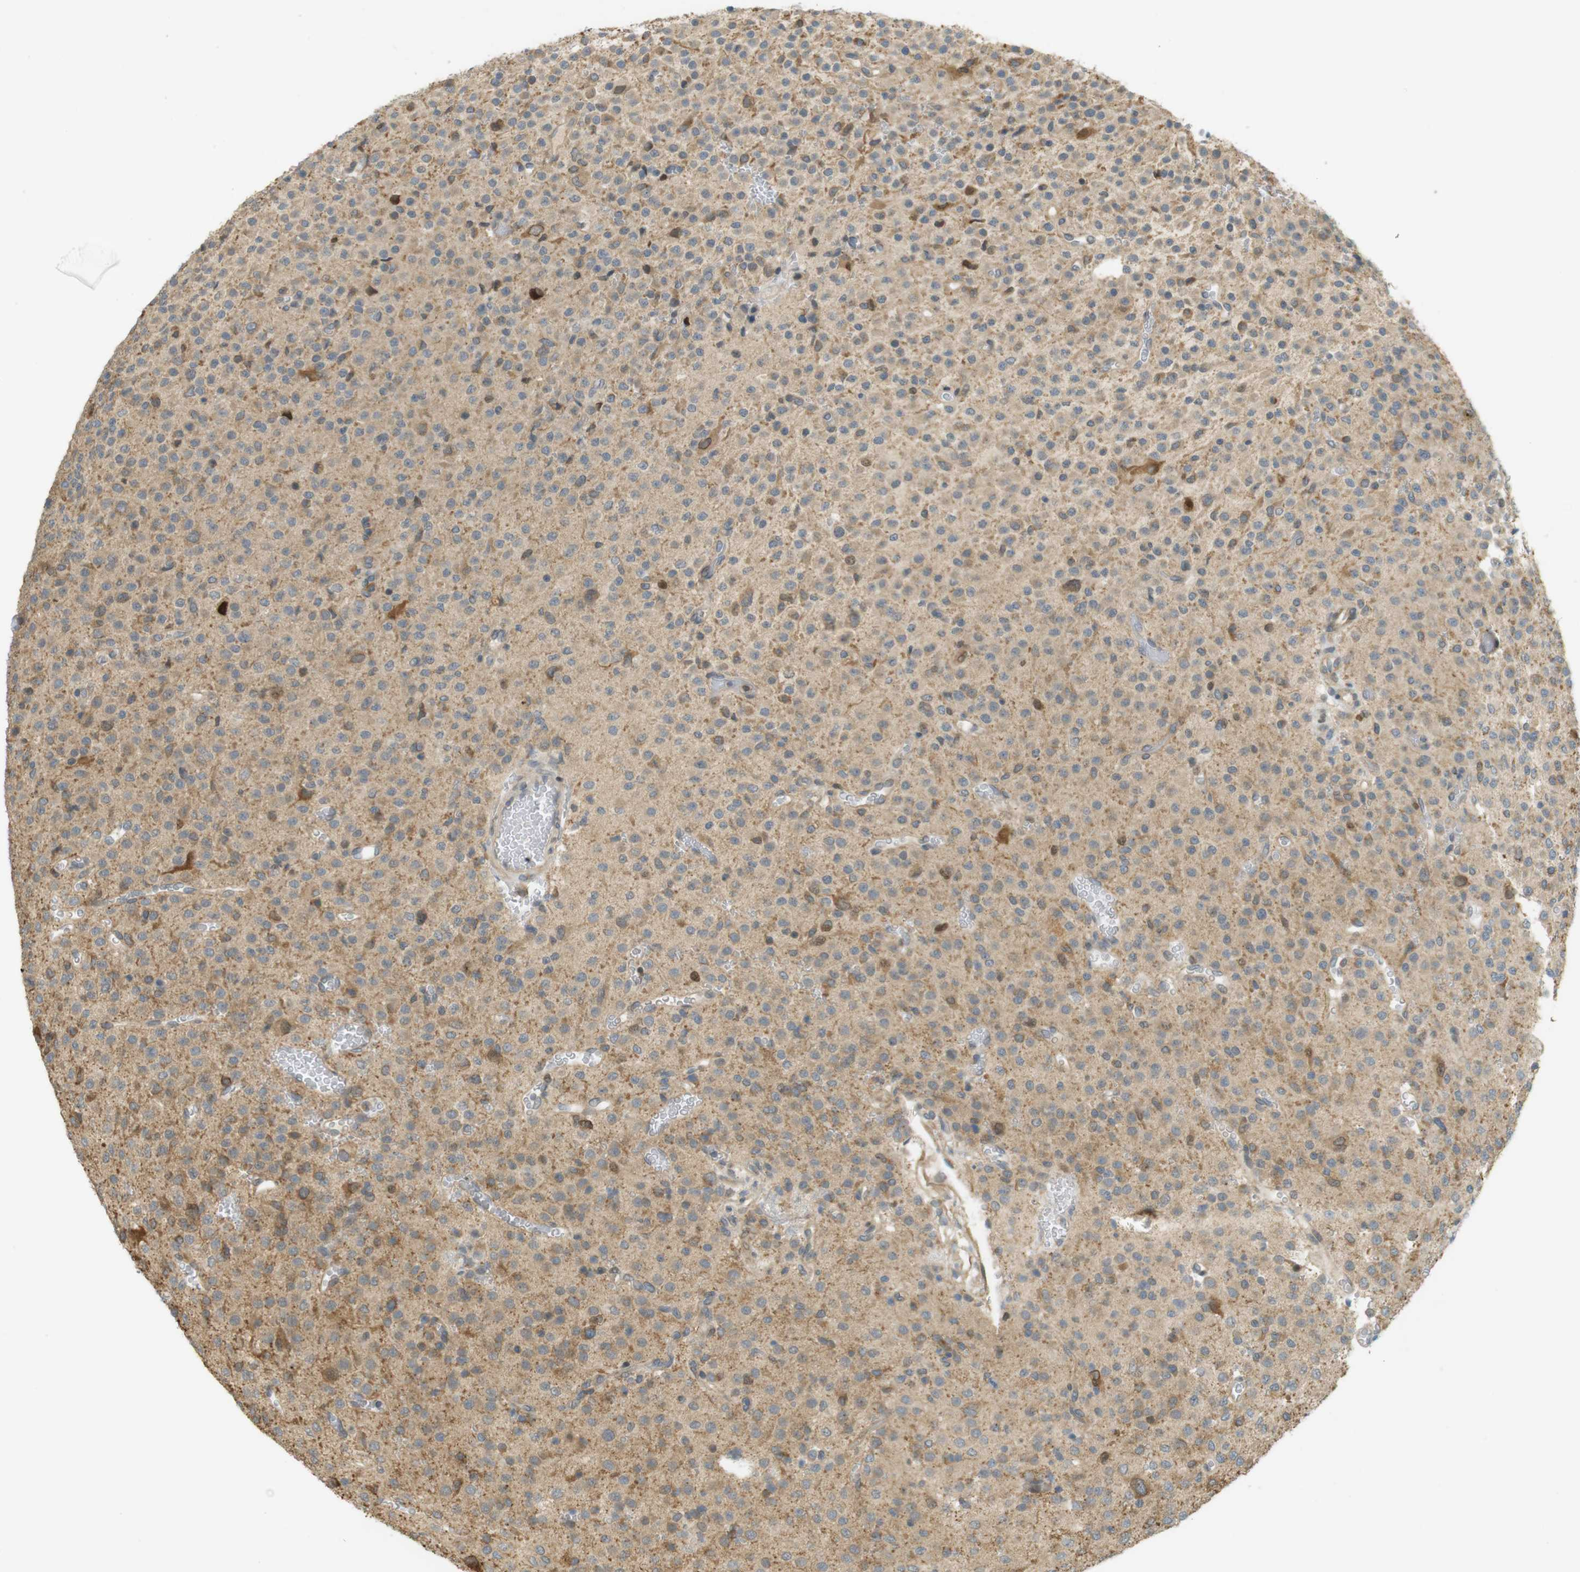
{"staining": {"intensity": "moderate", "quantity": ">75%", "location": "cytoplasmic/membranous"}, "tissue": "glioma", "cell_type": "Tumor cells", "image_type": "cancer", "snomed": [{"axis": "morphology", "description": "Glioma, malignant, Low grade"}, {"axis": "topography", "description": "Brain"}], "caption": "Human glioma stained with a brown dye shows moderate cytoplasmic/membranous positive expression in about >75% of tumor cells.", "gene": "CLRN3", "patient": {"sex": "male", "age": 38}}